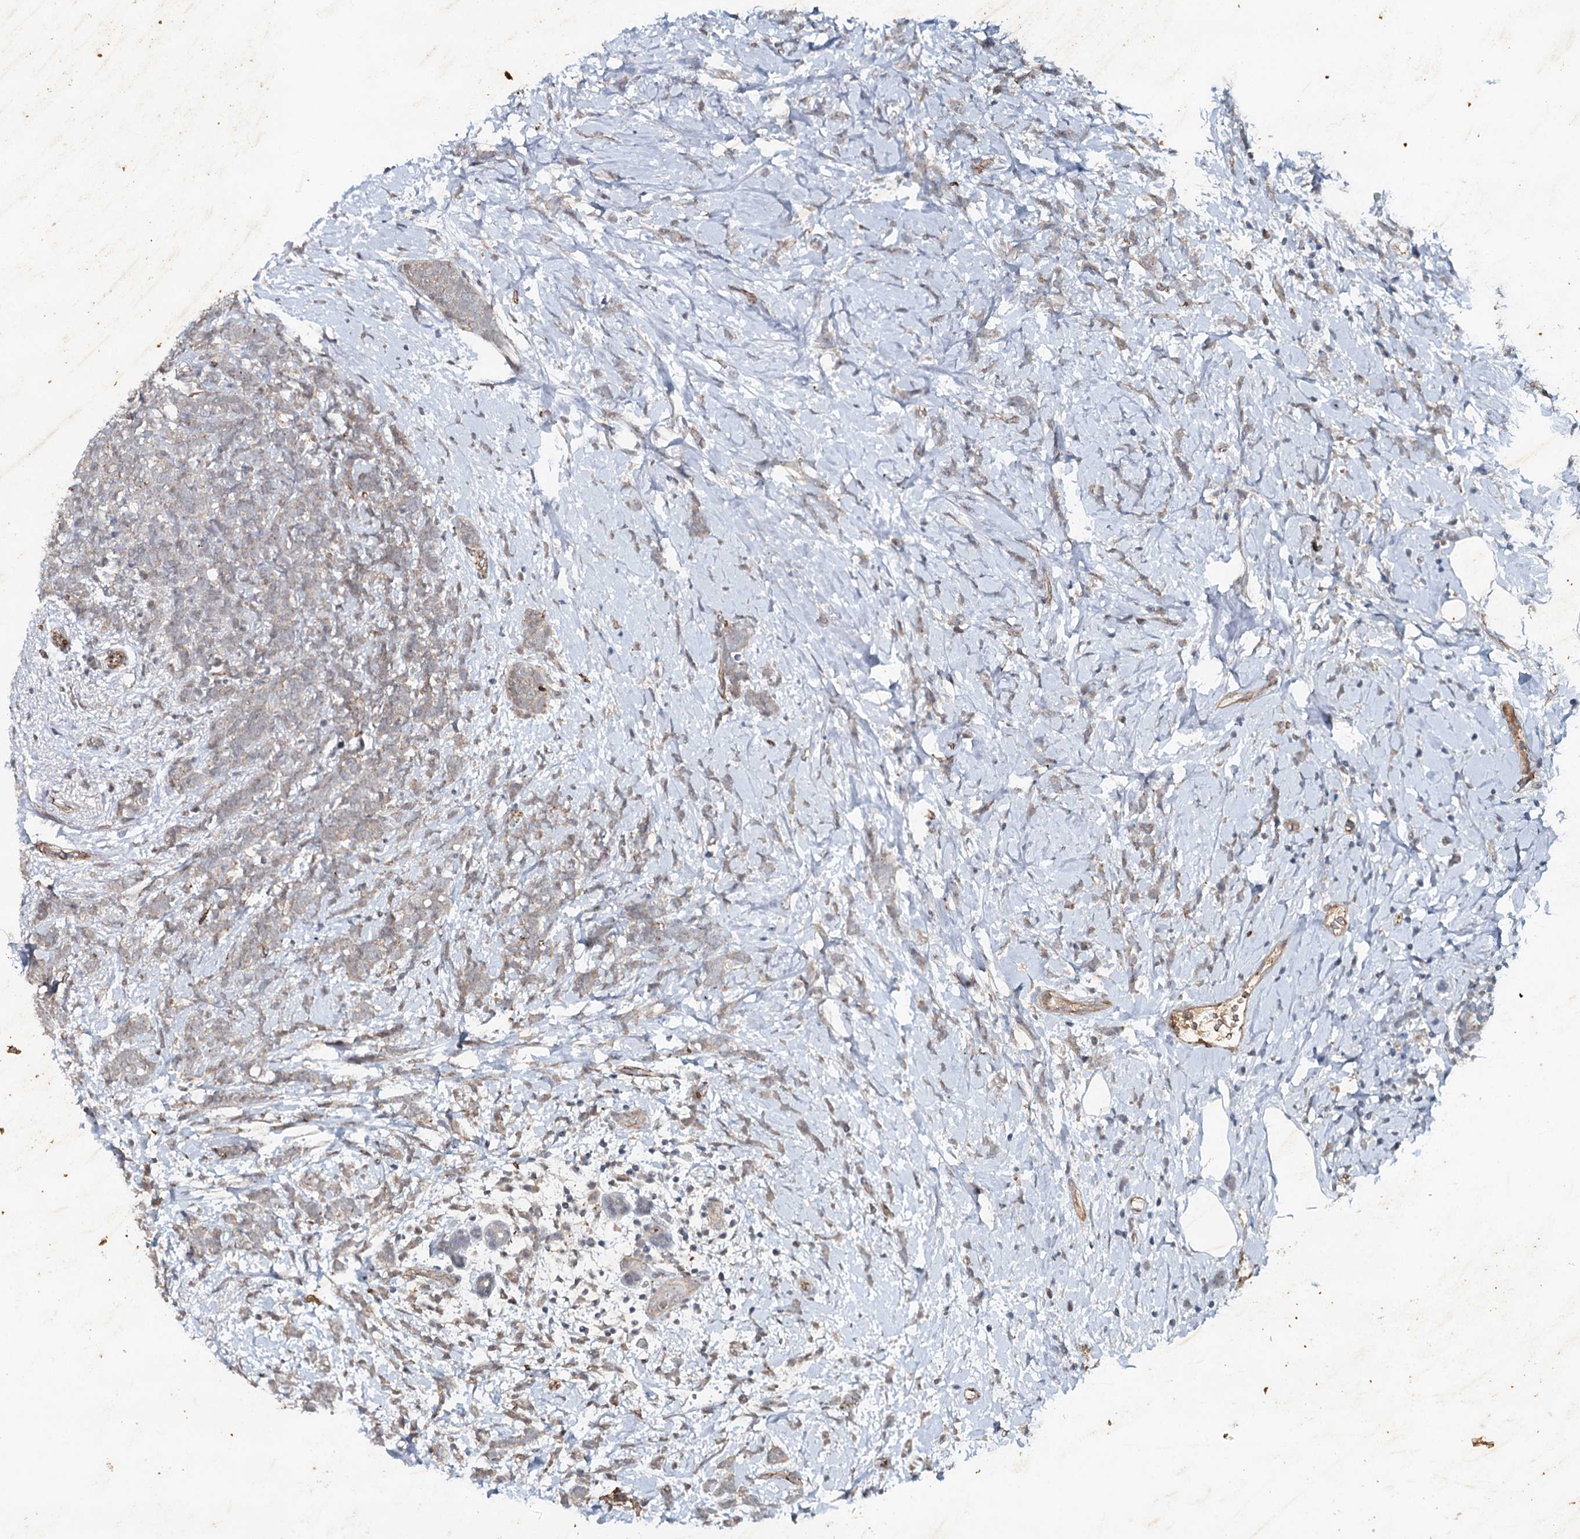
{"staining": {"intensity": "weak", "quantity": ">75%", "location": "cytoplasmic/membranous"}, "tissue": "breast cancer", "cell_type": "Tumor cells", "image_type": "cancer", "snomed": [{"axis": "morphology", "description": "Lobular carcinoma"}, {"axis": "topography", "description": "Breast"}], "caption": "A micrograph of human breast cancer (lobular carcinoma) stained for a protein demonstrates weak cytoplasmic/membranous brown staining in tumor cells.", "gene": "SYNPO", "patient": {"sex": "female", "age": 58}}